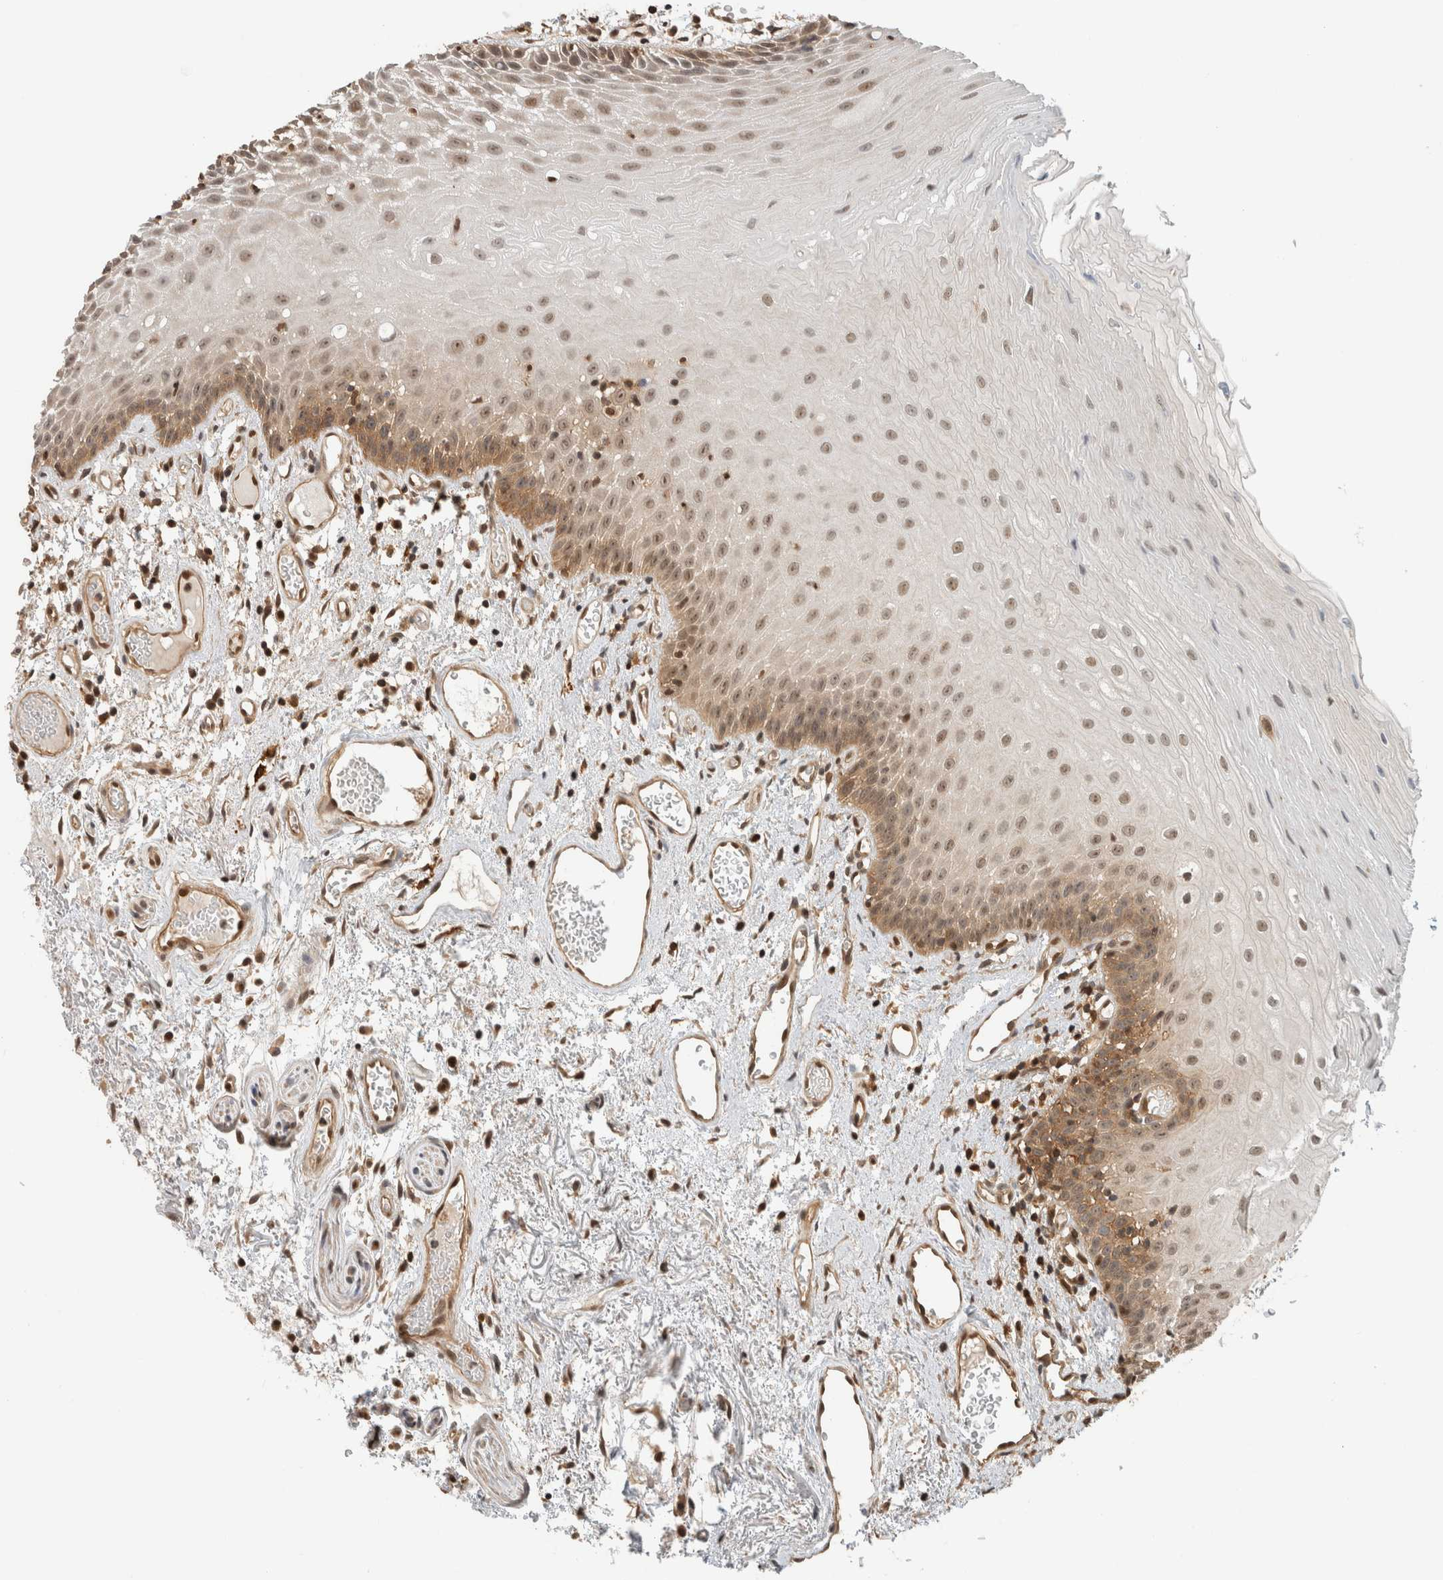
{"staining": {"intensity": "moderate", "quantity": "25%-75%", "location": "cytoplasmic/membranous,nuclear"}, "tissue": "oral mucosa", "cell_type": "Squamous epithelial cells", "image_type": "normal", "snomed": [{"axis": "morphology", "description": "Normal tissue, NOS"}, {"axis": "topography", "description": "Oral tissue"}], "caption": "Approximately 25%-75% of squamous epithelial cells in normal oral mucosa exhibit moderate cytoplasmic/membranous,nuclear protein staining as visualized by brown immunohistochemical staining.", "gene": "PFDN4", "patient": {"sex": "male", "age": 52}}